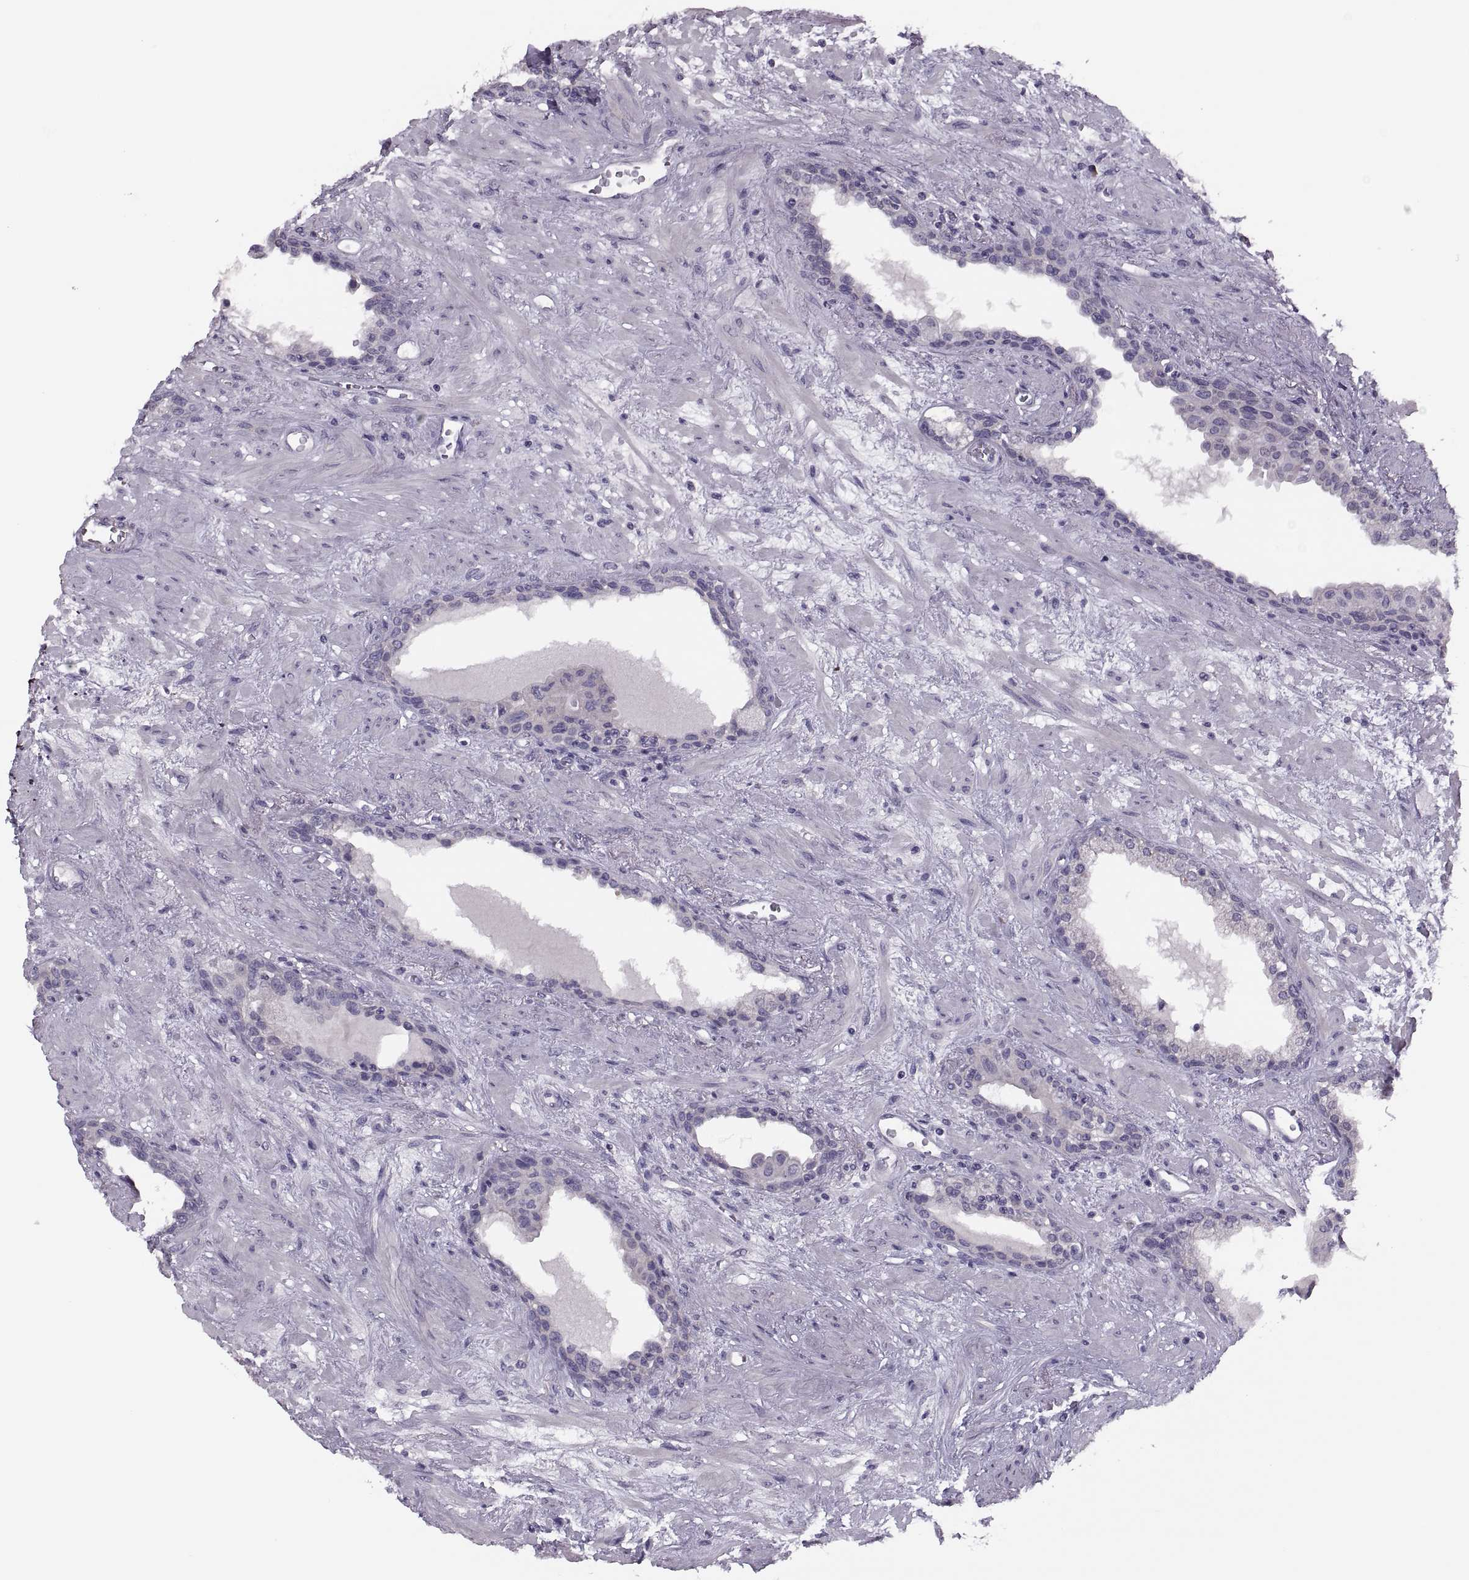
{"staining": {"intensity": "negative", "quantity": "none", "location": "none"}, "tissue": "prostate", "cell_type": "Glandular cells", "image_type": "normal", "snomed": [{"axis": "morphology", "description": "Normal tissue, NOS"}, {"axis": "topography", "description": "Prostate"}], "caption": "DAB (3,3'-diaminobenzidine) immunohistochemical staining of benign prostate displays no significant expression in glandular cells. (IHC, brightfield microscopy, high magnification).", "gene": "PRSS54", "patient": {"sex": "male", "age": 63}}